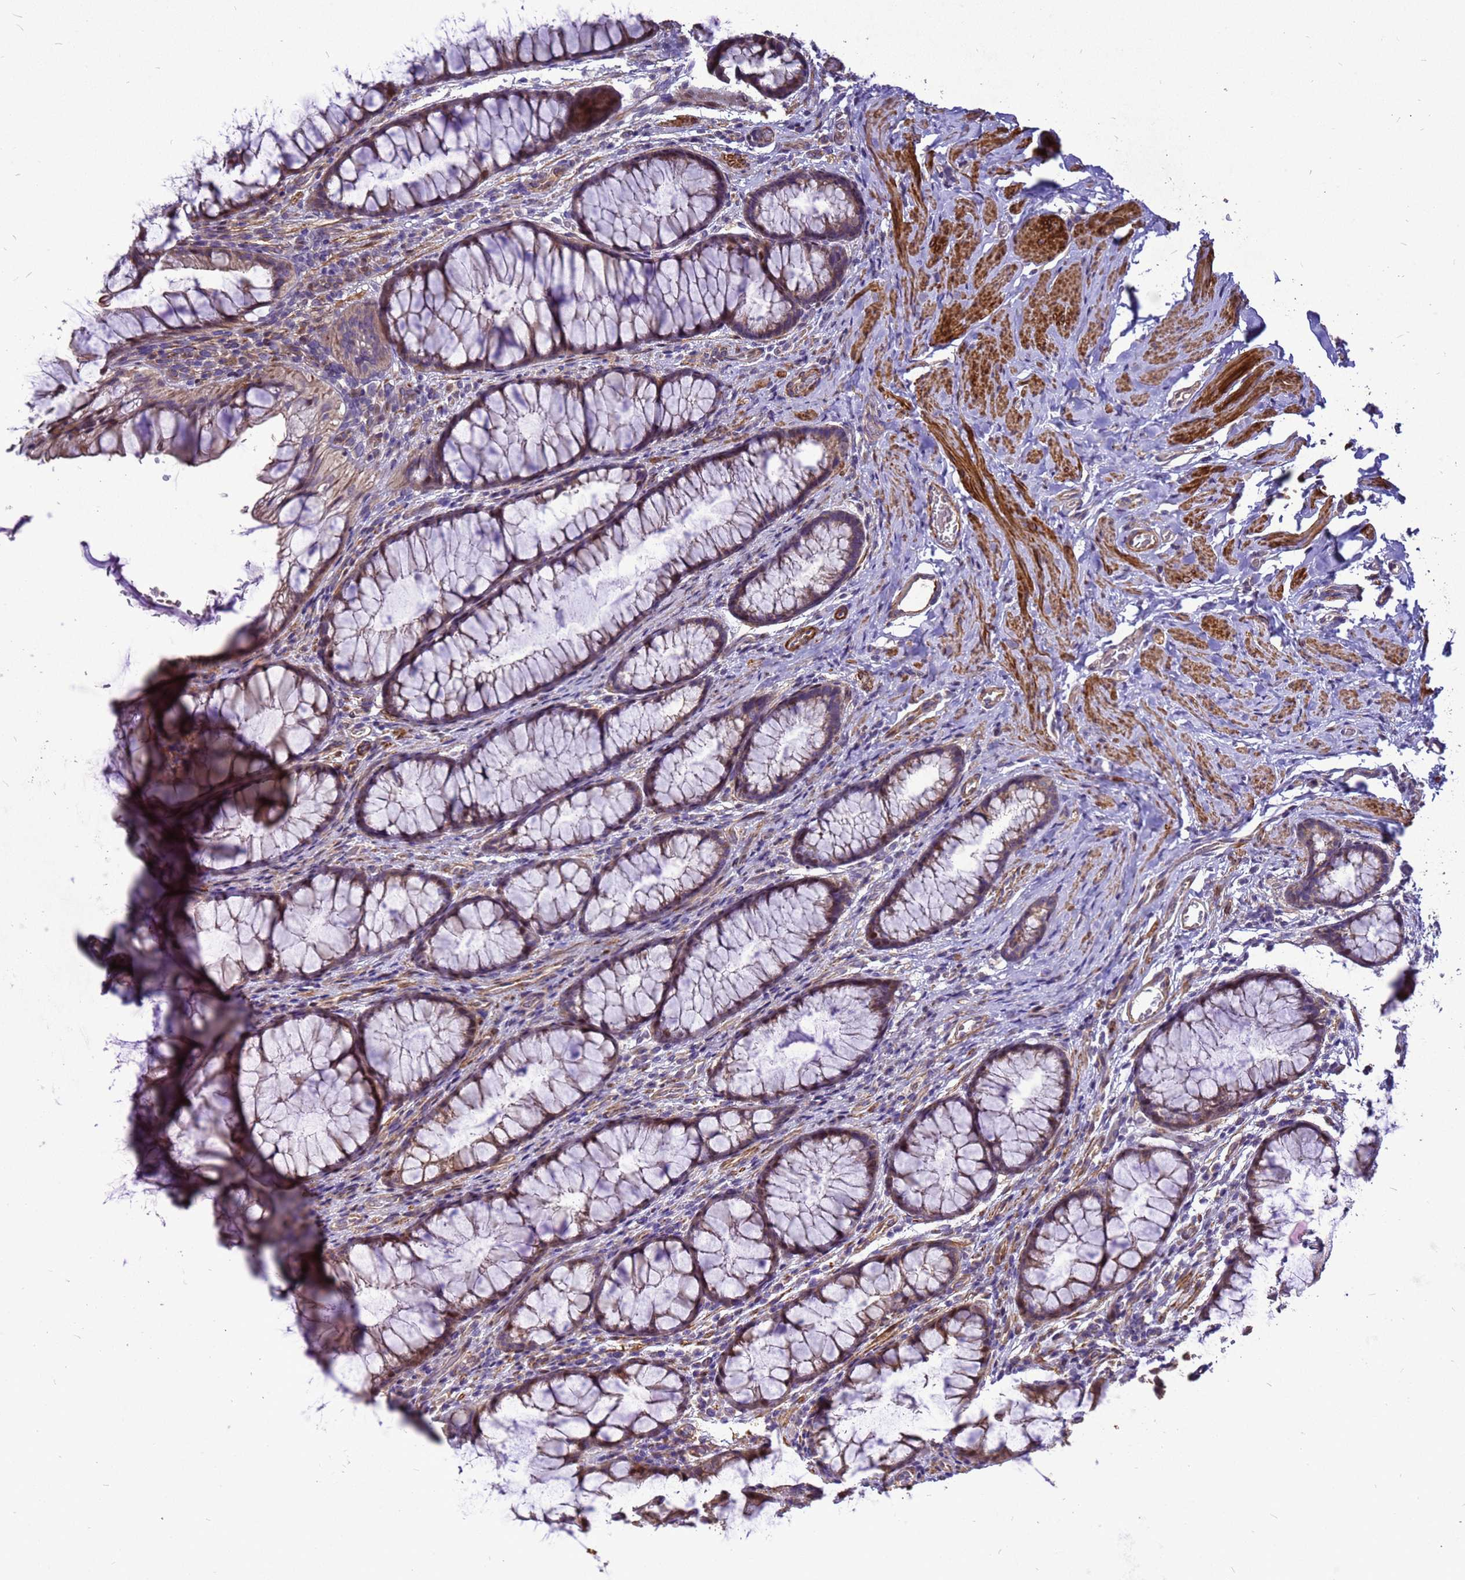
{"staining": {"intensity": "moderate", "quantity": ">75%", "location": "cytoplasmic/membranous"}, "tissue": "colon", "cell_type": "Endothelial cells", "image_type": "normal", "snomed": [{"axis": "morphology", "description": "Normal tissue, NOS"}, {"axis": "topography", "description": "Colon"}], "caption": "A photomicrograph showing moderate cytoplasmic/membranous positivity in about >75% of endothelial cells in benign colon, as visualized by brown immunohistochemical staining.", "gene": "RSPRY1", "patient": {"sex": "female", "age": 62}}